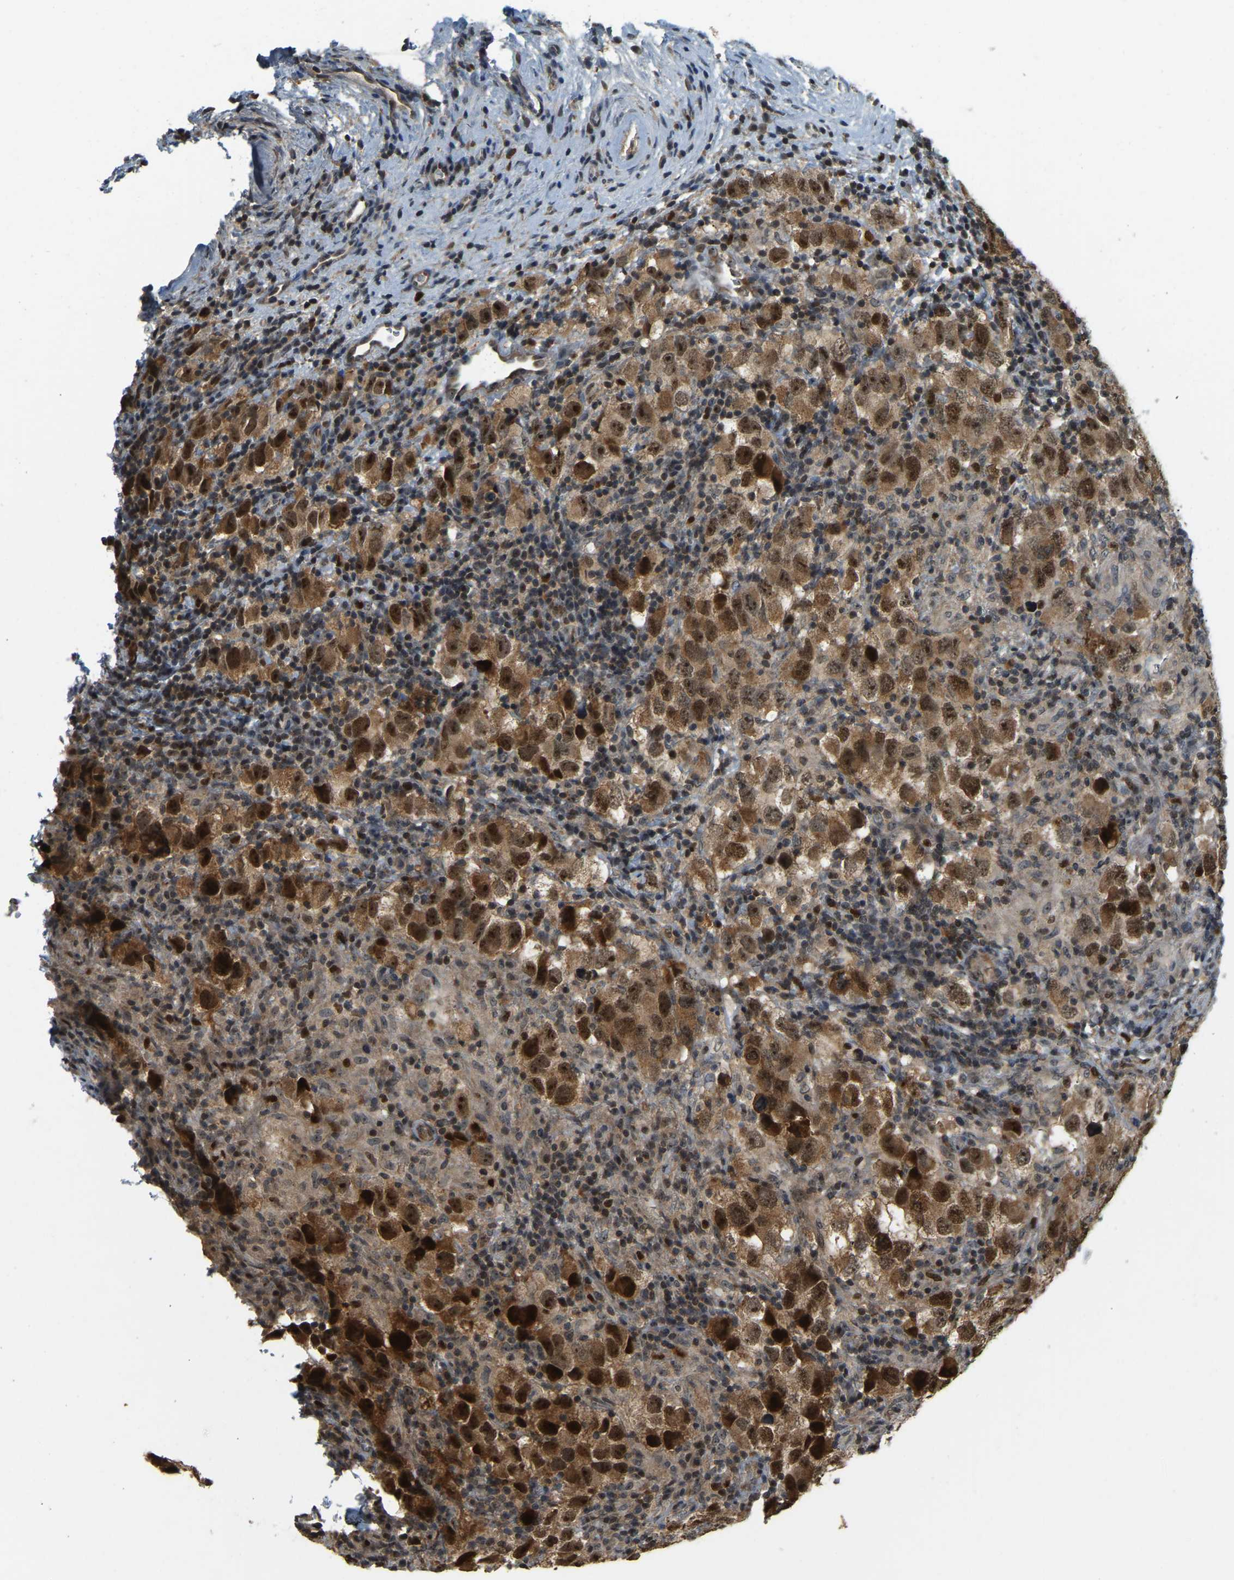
{"staining": {"intensity": "strong", "quantity": ">75%", "location": "cytoplasmic/membranous,nuclear"}, "tissue": "testis cancer", "cell_type": "Tumor cells", "image_type": "cancer", "snomed": [{"axis": "morphology", "description": "Carcinoma, Embryonal, NOS"}, {"axis": "topography", "description": "Testis"}], "caption": "Immunohistochemical staining of embryonal carcinoma (testis) reveals high levels of strong cytoplasmic/membranous and nuclear protein positivity in approximately >75% of tumor cells.", "gene": "BRF2", "patient": {"sex": "male", "age": 21}}